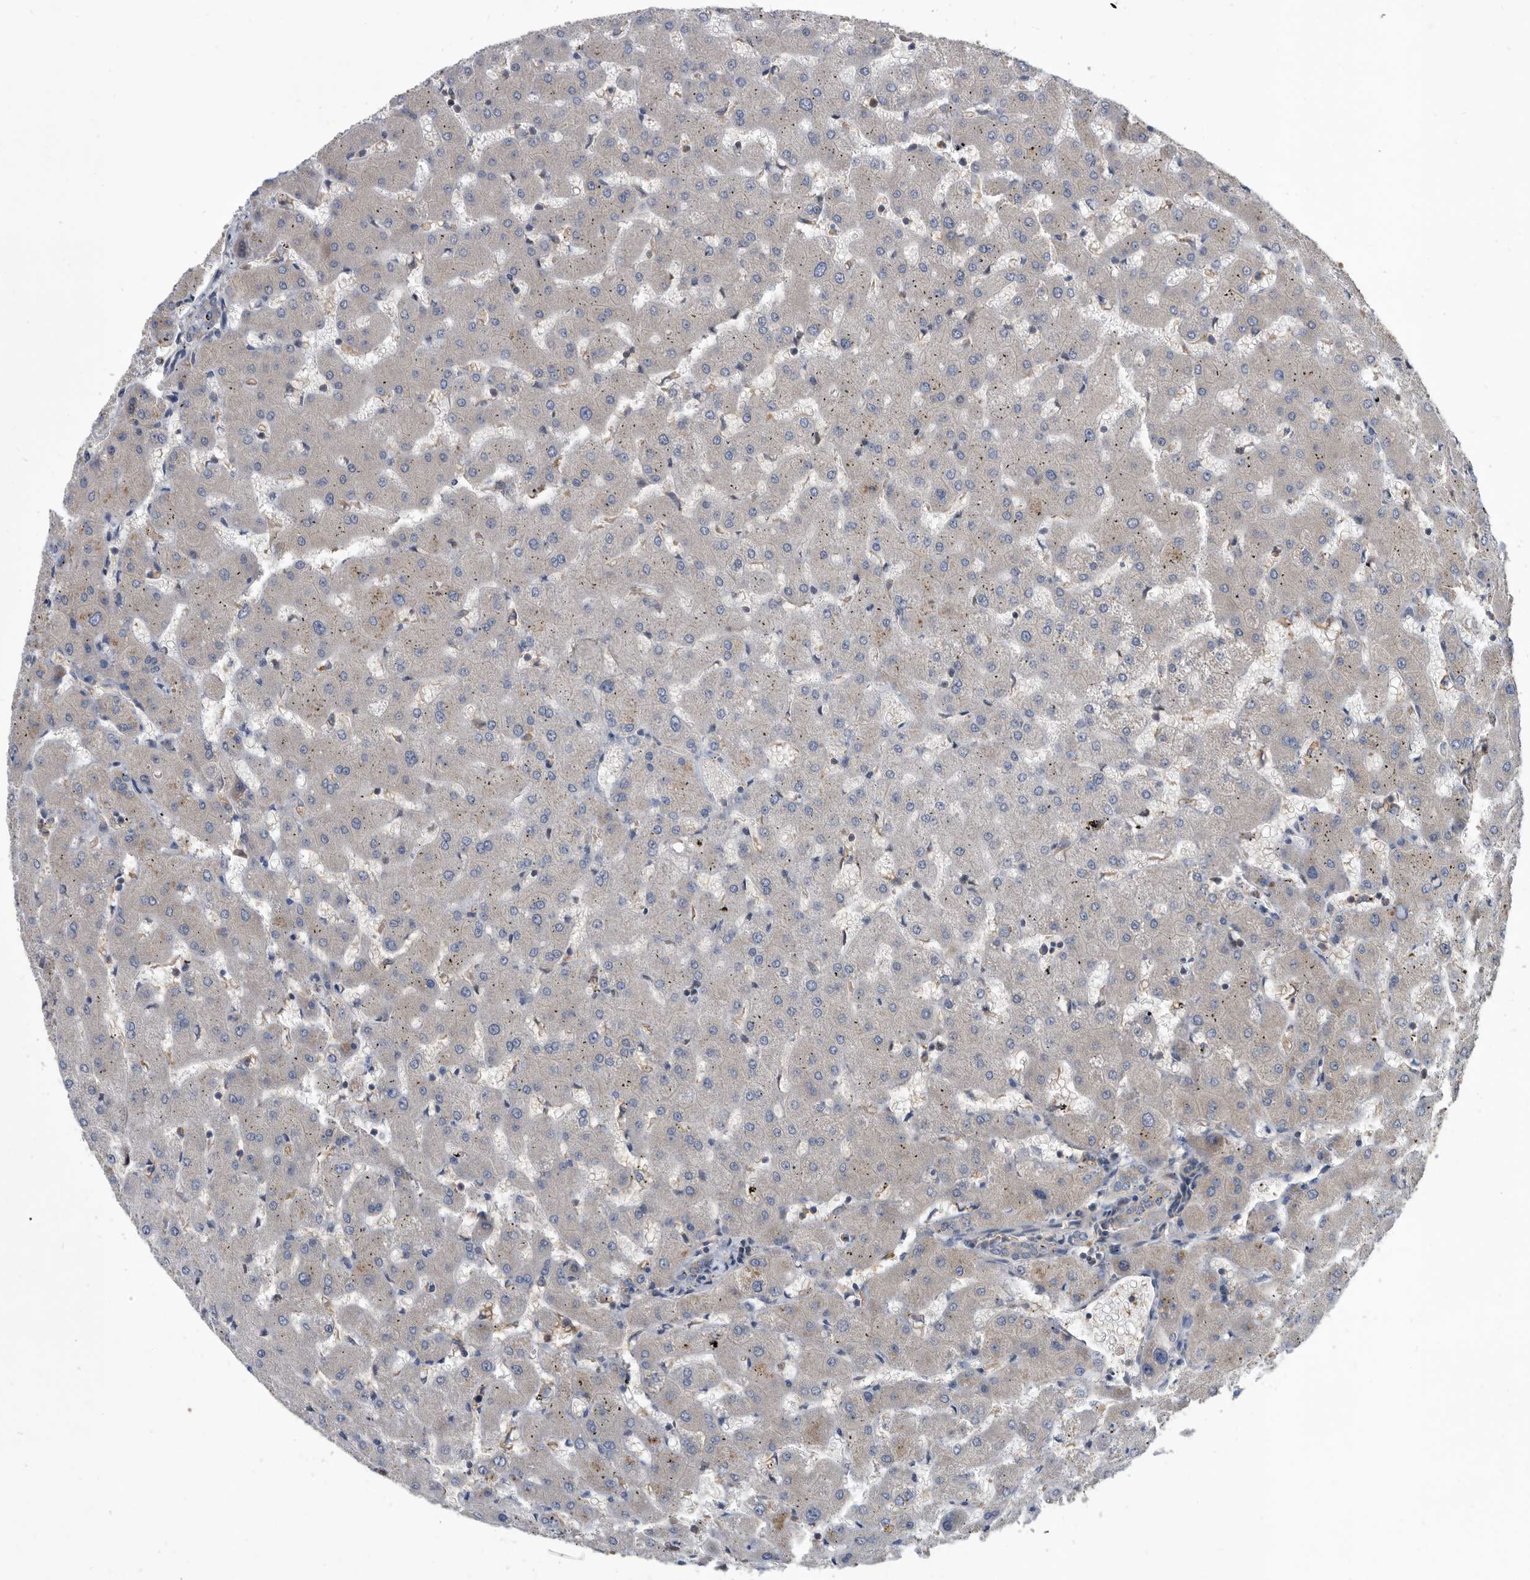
{"staining": {"intensity": "negative", "quantity": "none", "location": "none"}, "tissue": "liver", "cell_type": "Cholangiocytes", "image_type": "normal", "snomed": [{"axis": "morphology", "description": "Normal tissue, NOS"}, {"axis": "topography", "description": "Liver"}], "caption": "Immunohistochemistry (IHC) image of normal liver: liver stained with DAB exhibits no significant protein expression in cholangiocytes.", "gene": "APEH", "patient": {"sex": "female", "age": 63}}